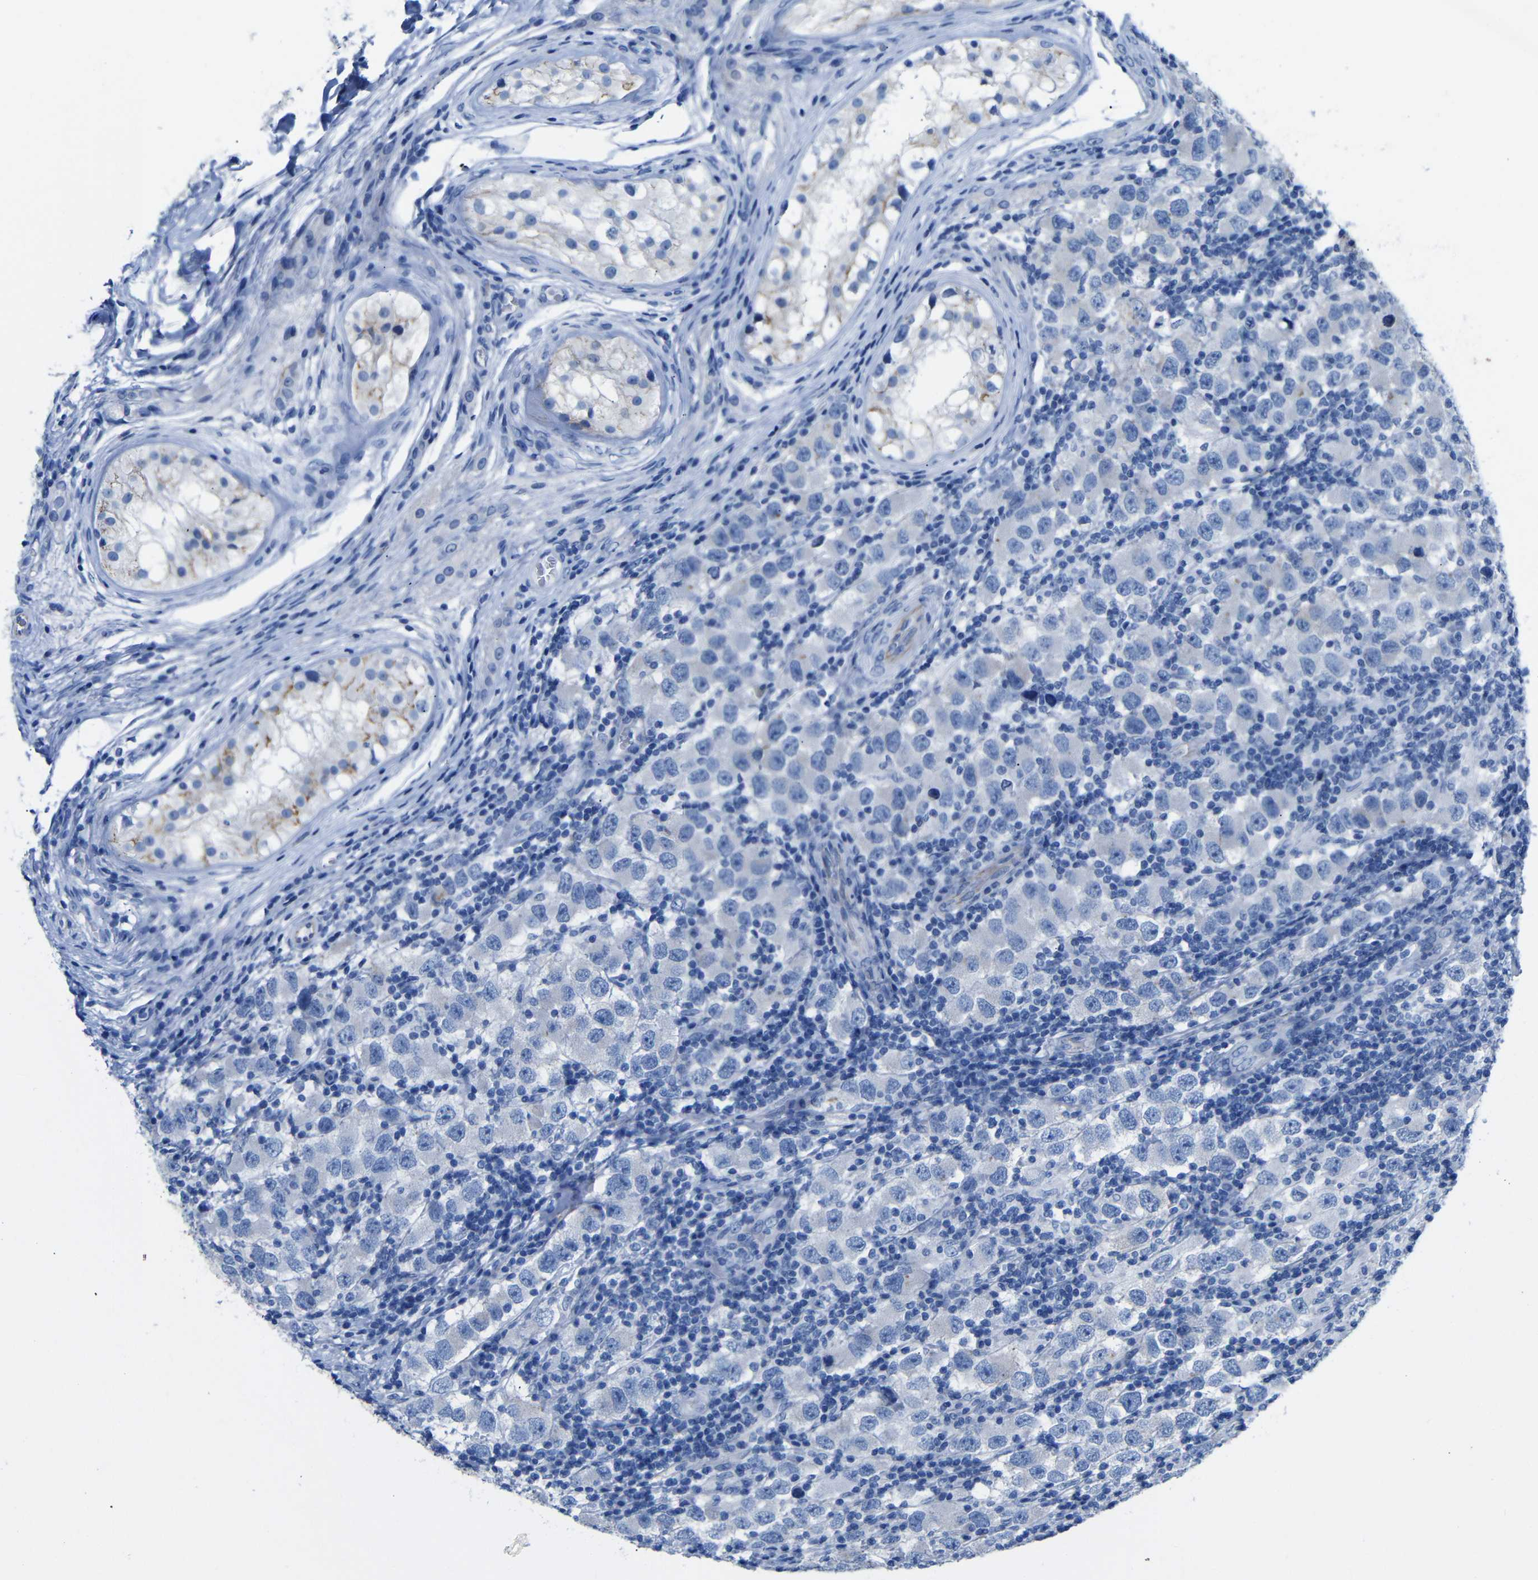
{"staining": {"intensity": "negative", "quantity": "none", "location": "none"}, "tissue": "testis cancer", "cell_type": "Tumor cells", "image_type": "cancer", "snomed": [{"axis": "morphology", "description": "Carcinoma, Embryonal, NOS"}, {"axis": "topography", "description": "Testis"}], "caption": "Human testis cancer (embryonal carcinoma) stained for a protein using immunohistochemistry (IHC) shows no staining in tumor cells.", "gene": "CGNL1", "patient": {"sex": "male", "age": 21}}